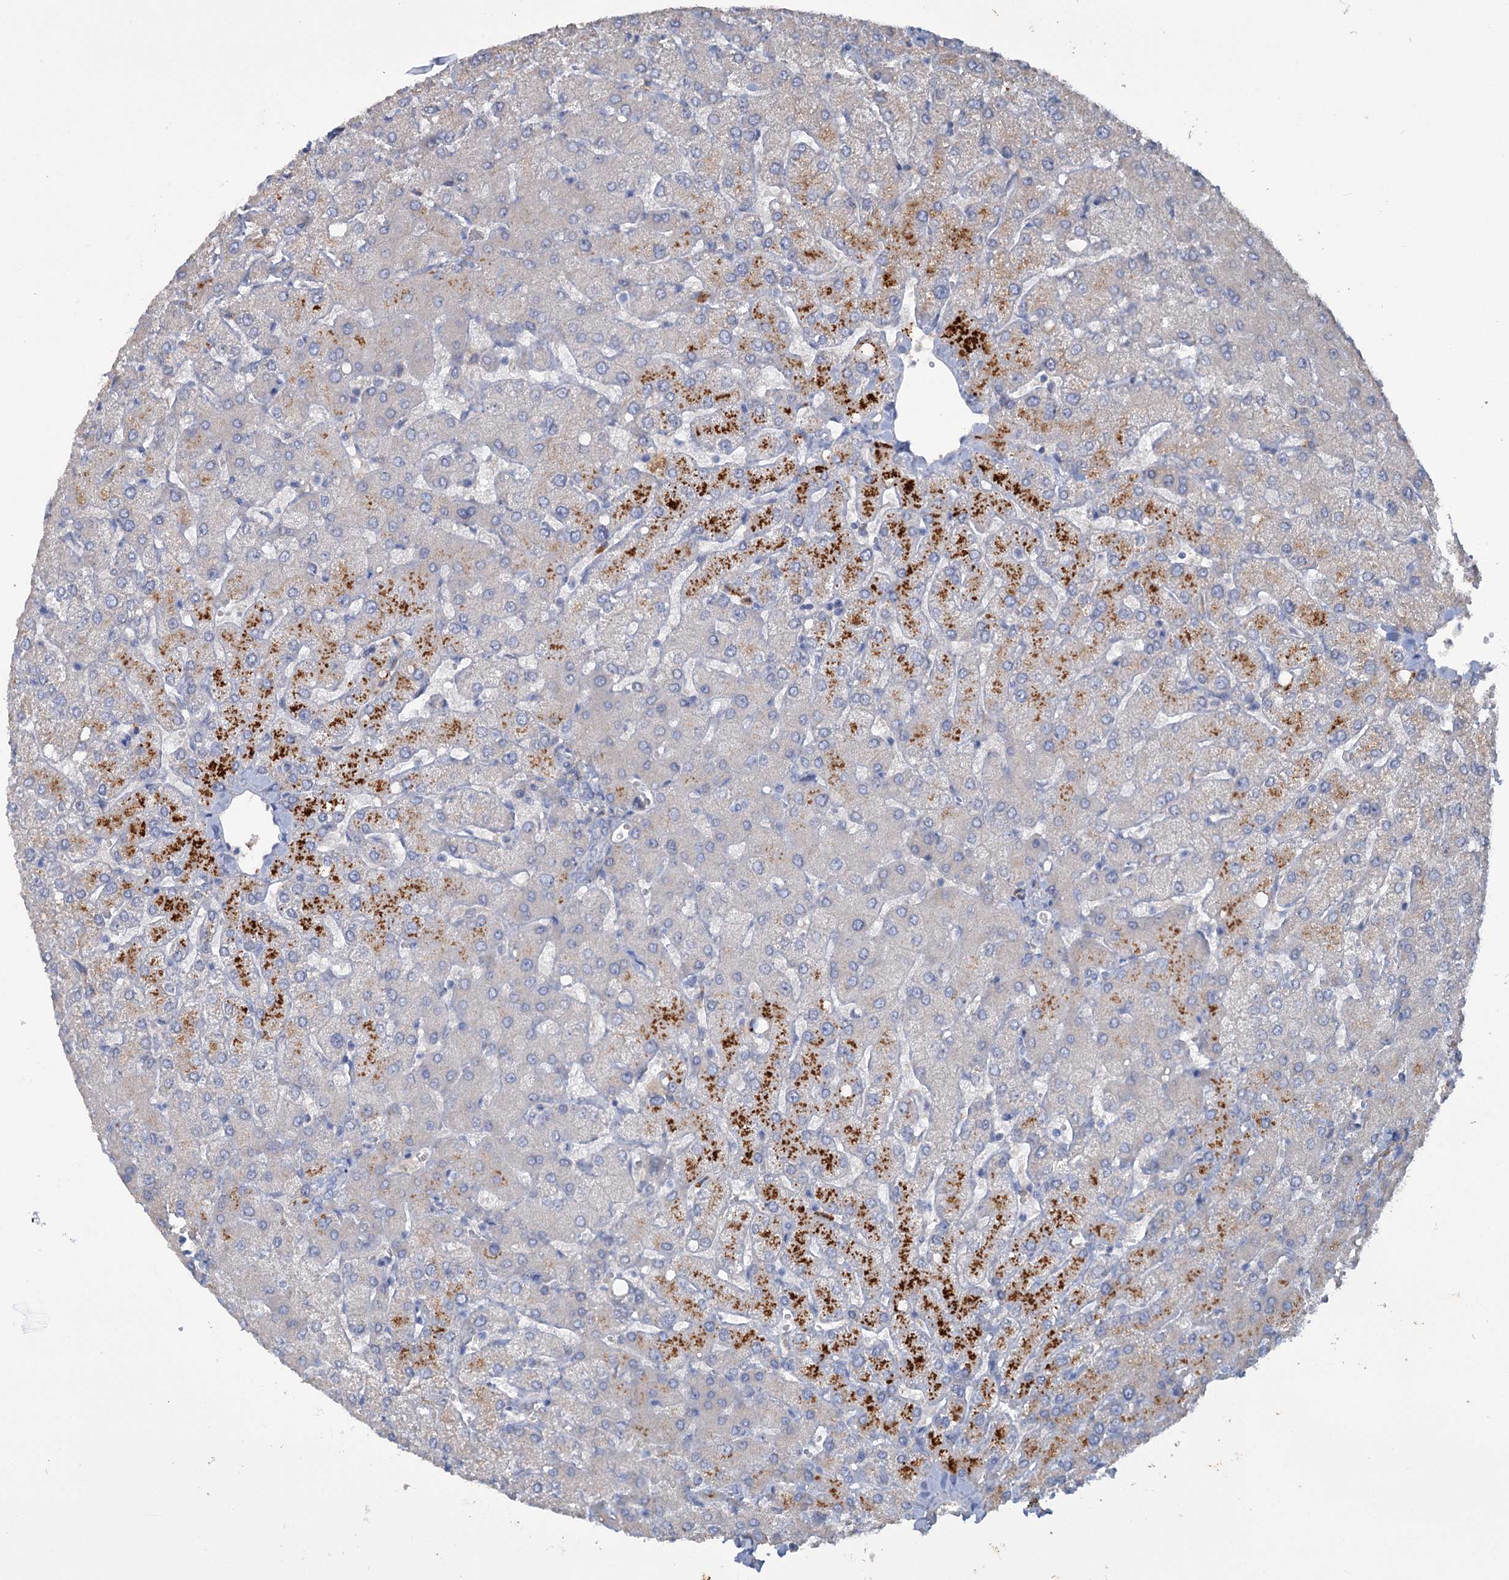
{"staining": {"intensity": "negative", "quantity": "none", "location": "none"}, "tissue": "liver", "cell_type": "Cholangiocytes", "image_type": "normal", "snomed": [{"axis": "morphology", "description": "Normal tissue, NOS"}, {"axis": "topography", "description": "Liver"}], "caption": "DAB (3,3'-diaminobenzidine) immunohistochemical staining of unremarkable human liver reveals no significant expression in cholangiocytes. (DAB immunohistochemistry (IHC), high magnification).", "gene": "URAD", "patient": {"sex": "female", "age": 54}}